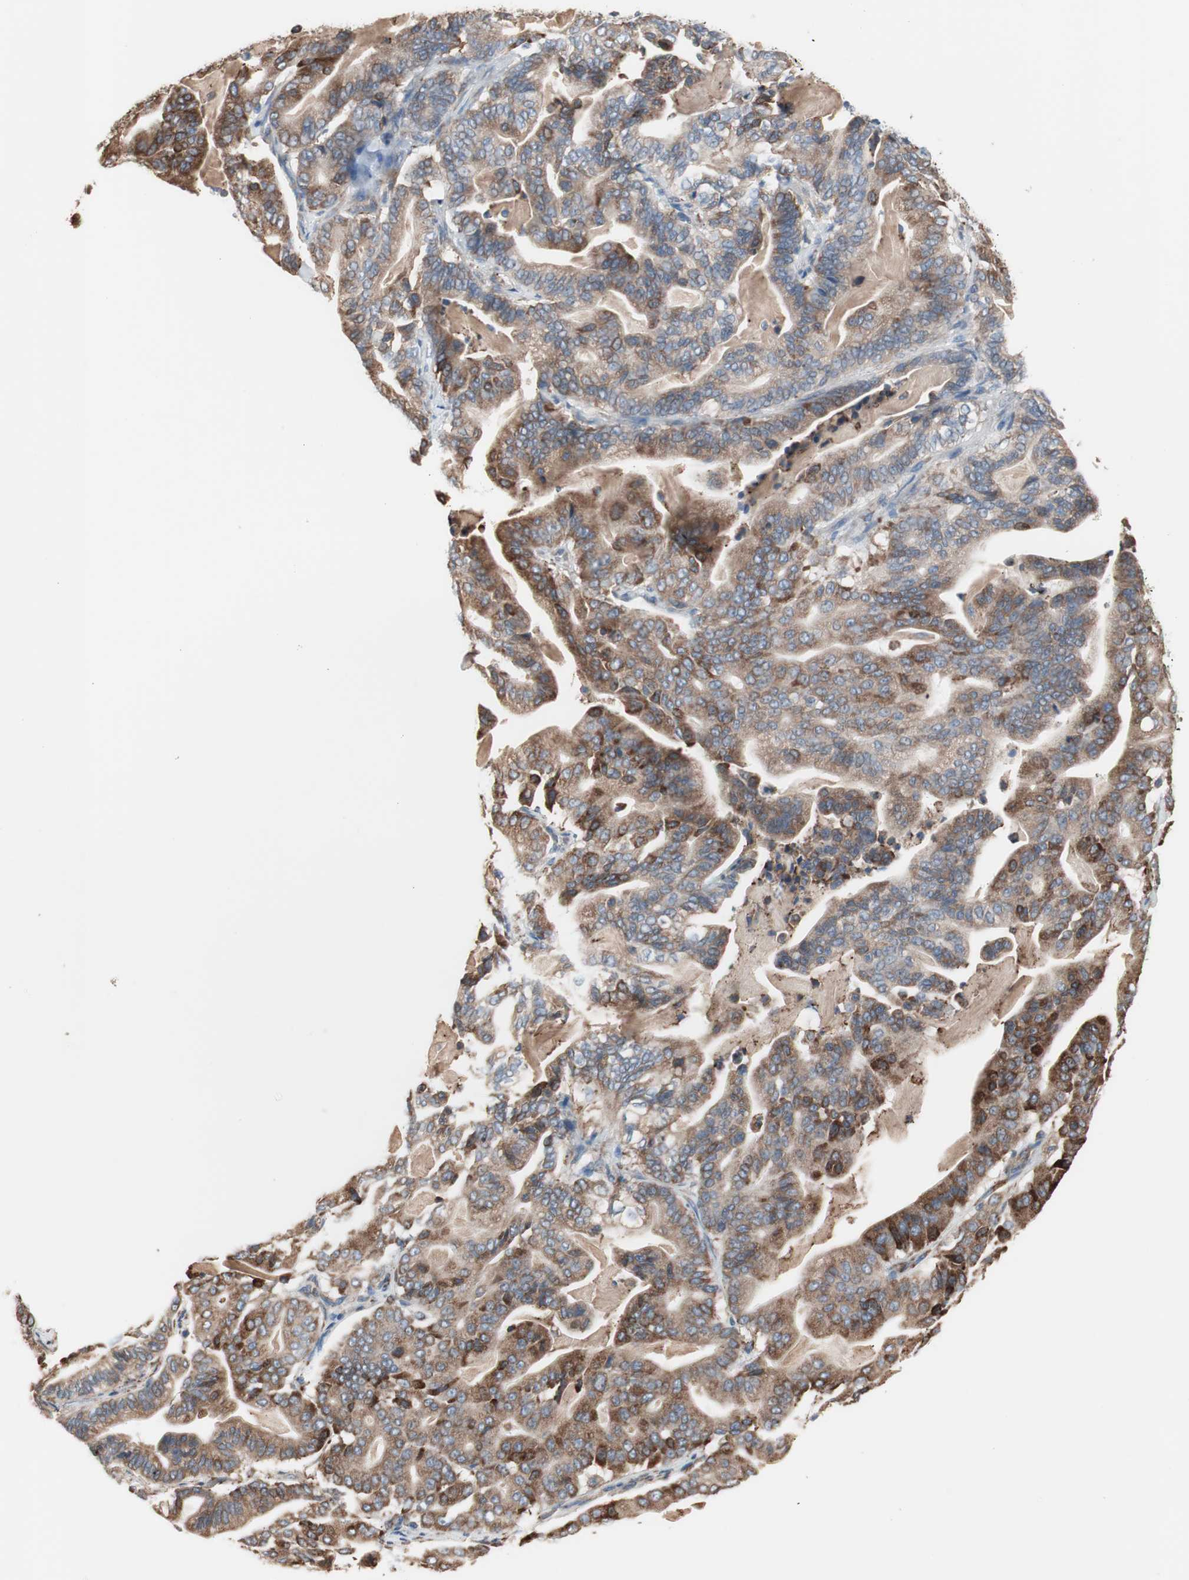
{"staining": {"intensity": "moderate", "quantity": ">75%", "location": "cytoplasmic/membranous"}, "tissue": "pancreatic cancer", "cell_type": "Tumor cells", "image_type": "cancer", "snomed": [{"axis": "morphology", "description": "Adenocarcinoma, NOS"}, {"axis": "topography", "description": "Pancreas"}], "caption": "Pancreatic cancer tissue displays moderate cytoplasmic/membranous expression in approximately >75% of tumor cells, visualized by immunohistochemistry.", "gene": "SLC27A4", "patient": {"sex": "male", "age": 63}}